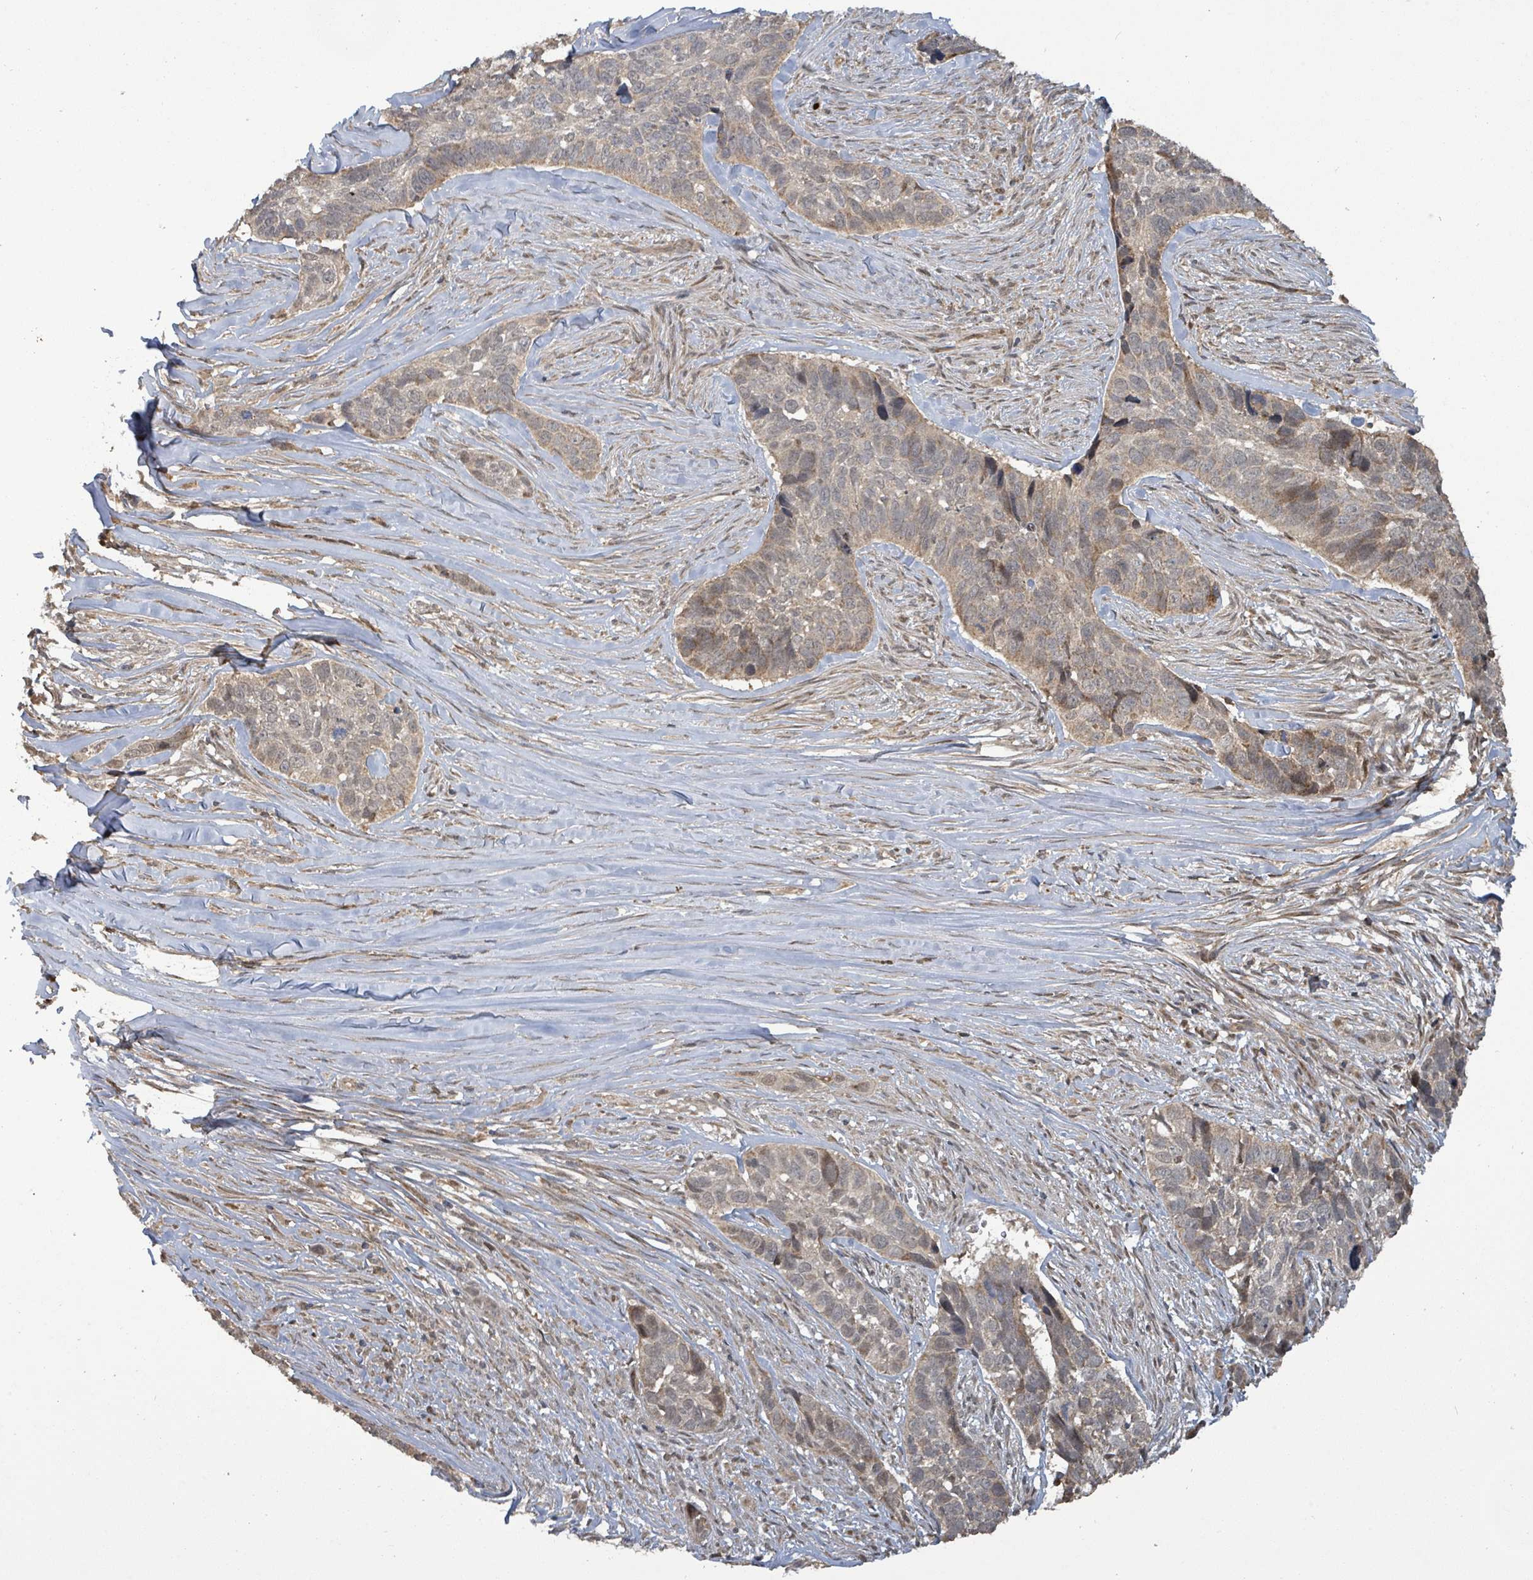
{"staining": {"intensity": "weak", "quantity": "<25%", "location": "cytoplasmic/membranous"}, "tissue": "skin cancer", "cell_type": "Tumor cells", "image_type": "cancer", "snomed": [{"axis": "morphology", "description": "Basal cell carcinoma"}, {"axis": "topography", "description": "Skin"}], "caption": "Basal cell carcinoma (skin) was stained to show a protein in brown. There is no significant expression in tumor cells.", "gene": "COQ6", "patient": {"sex": "female", "age": 82}}